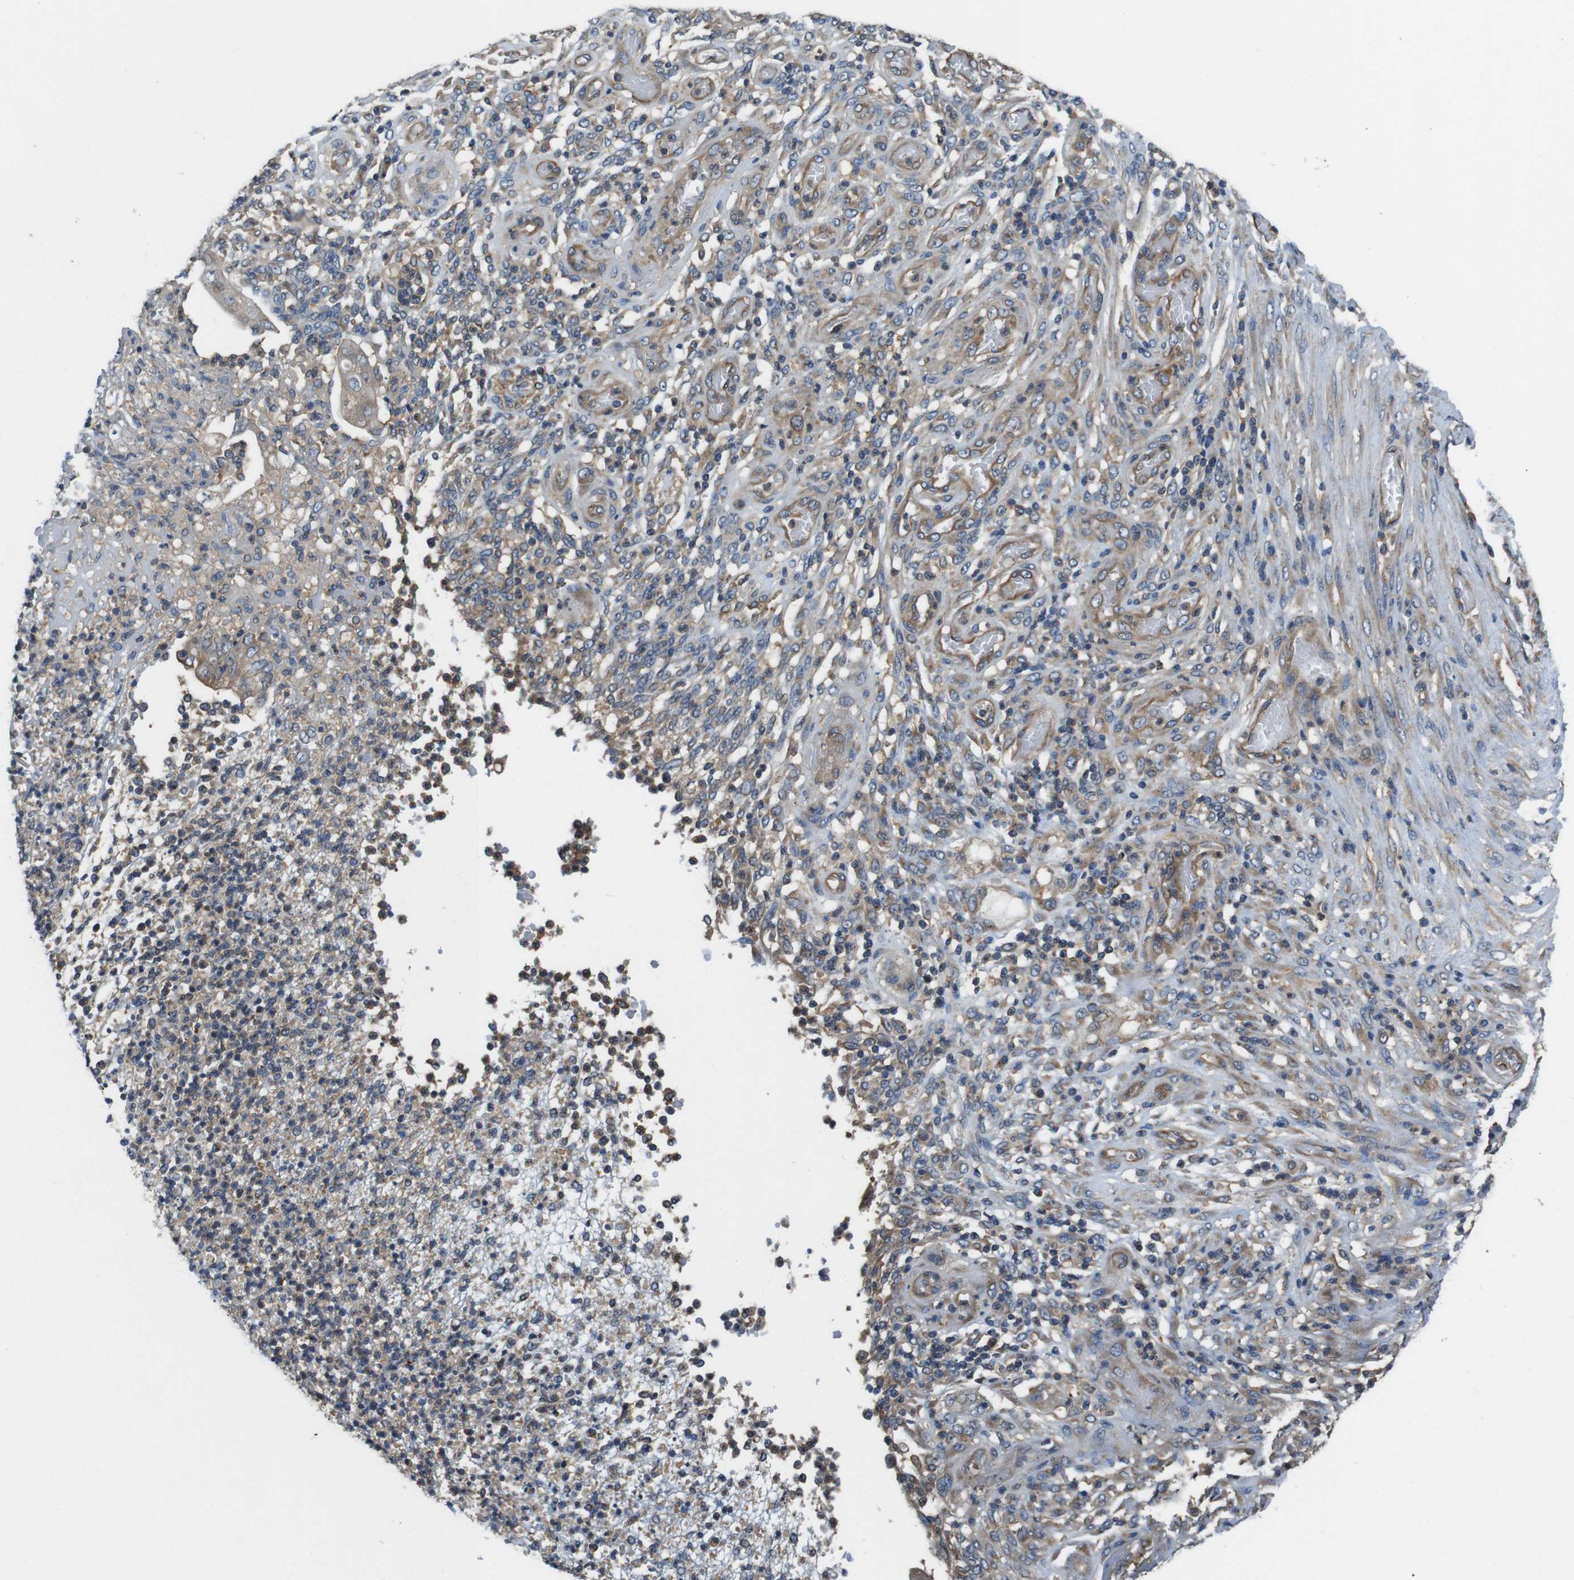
{"staining": {"intensity": "weak", "quantity": "25%-75%", "location": "cytoplasmic/membranous"}, "tissue": "stomach cancer", "cell_type": "Tumor cells", "image_type": "cancer", "snomed": [{"axis": "morphology", "description": "Adenocarcinoma, NOS"}, {"axis": "topography", "description": "Stomach"}], "caption": "Immunohistochemical staining of stomach cancer displays low levels of weak cytoplasmic/membranous expression in about 25%-75% of tumor cells. The staining was performed using DAB, with brown indicating positive protein expression. Nuclei are stained blue with hematoxylin.", "gene": "DCTN1", "patient": {"sex": "female", "age": 73}}